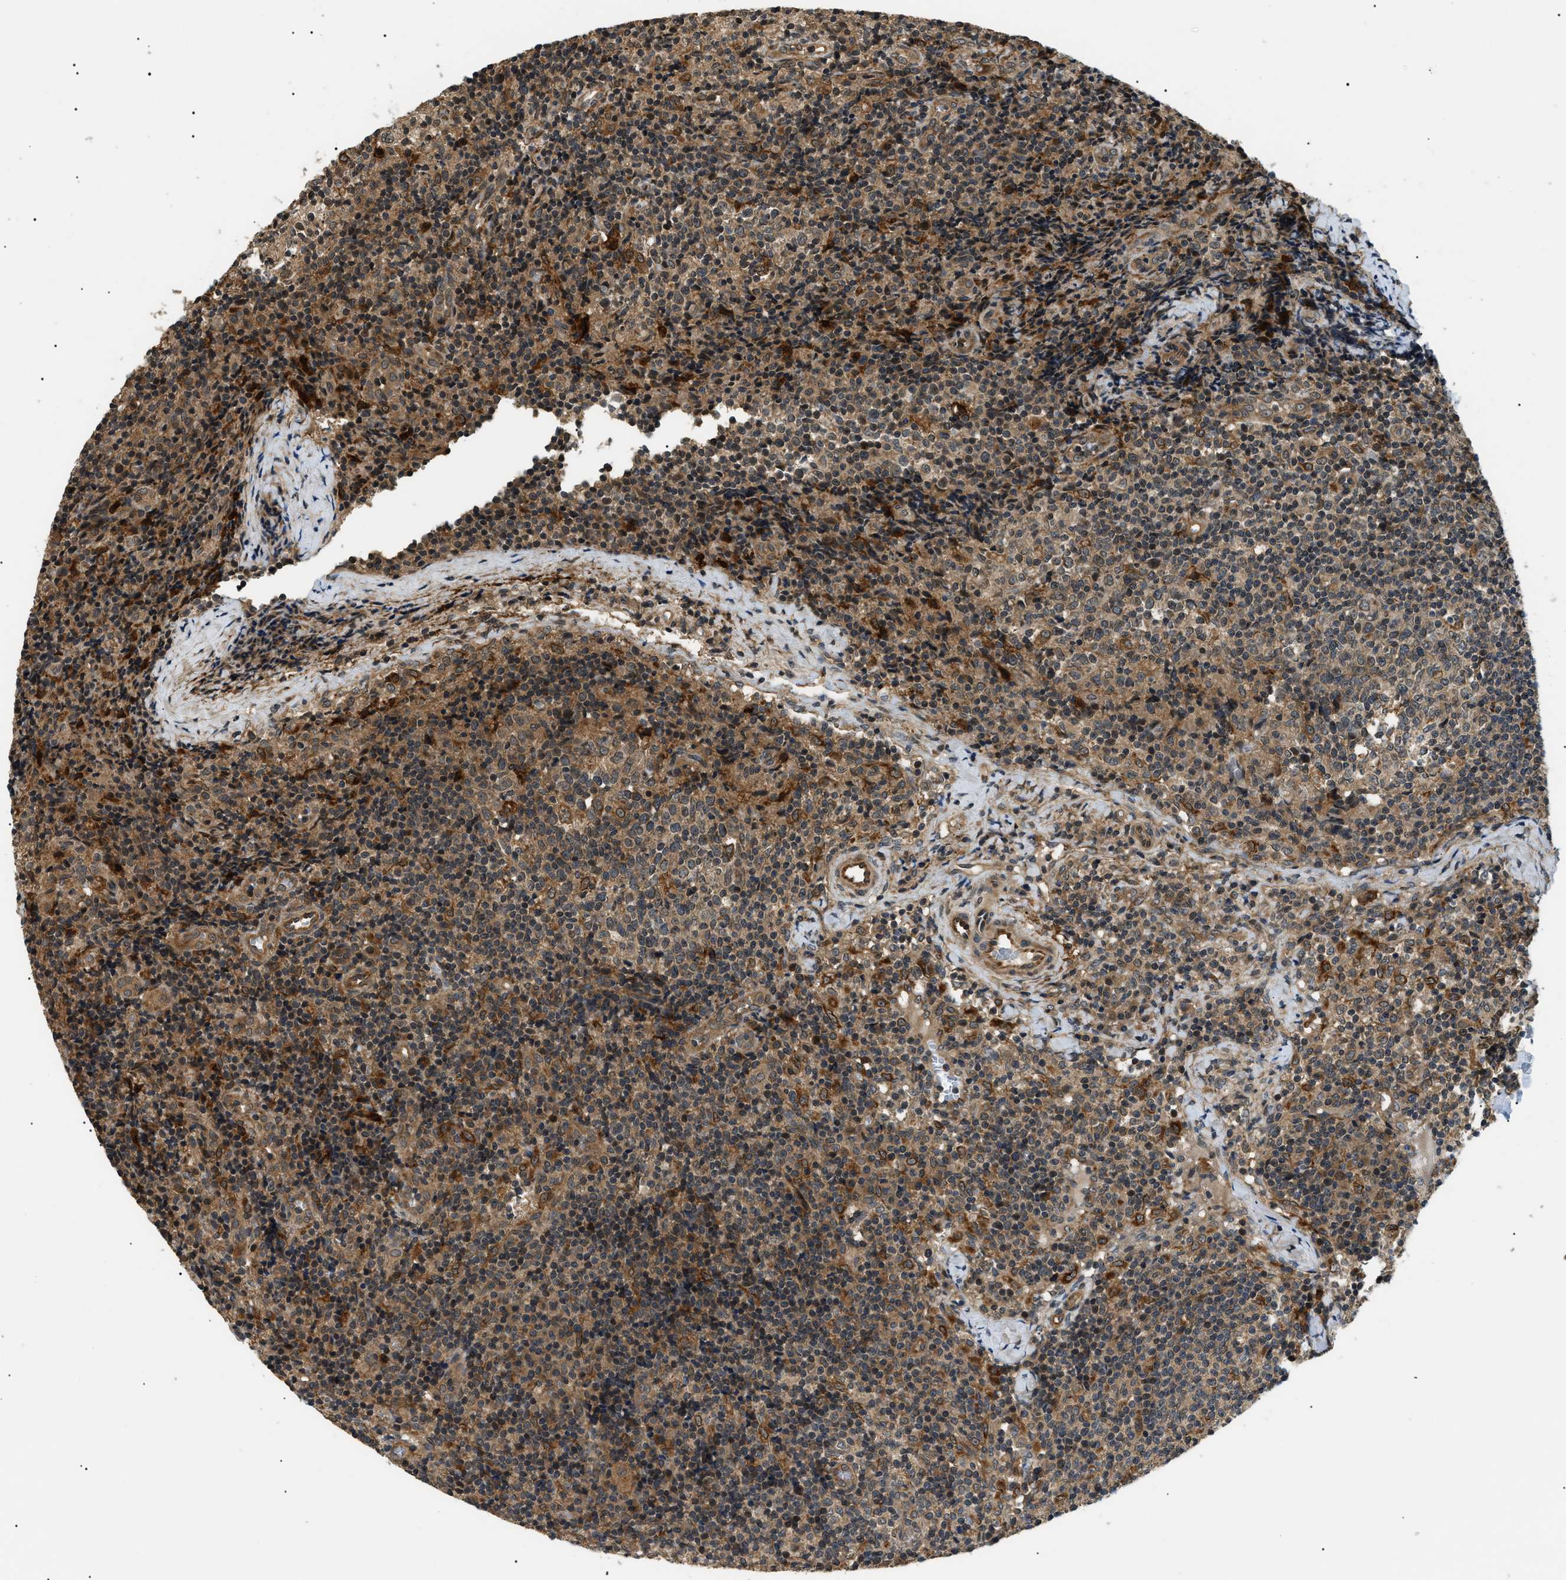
{"staining": {"intensity": "moderate", "quantity": ">75%", "location": "cytoplasmic/membranous"}, "tissue": "lymph node", "cell_type": "Germinal center cells", "image_type": "normal", "snomed": [{"axis": "morphology", "description": "Normal tissue, NOS"}, {"axis": "morphology", "description": "Inflammation, NOS"}, {"axis": "topography", "description": "Lymph node"}], "caption": "A medium amount of moderate cytoplasmic/membranous expression is appreciated in about >75% of germinal center cells in unremarkable lymph node. (brown staining indicates protein expression, while blue staining denotes nuclei).", "gene": "ATP6AP1", "patient": {"sex": "male", "age": 55}}